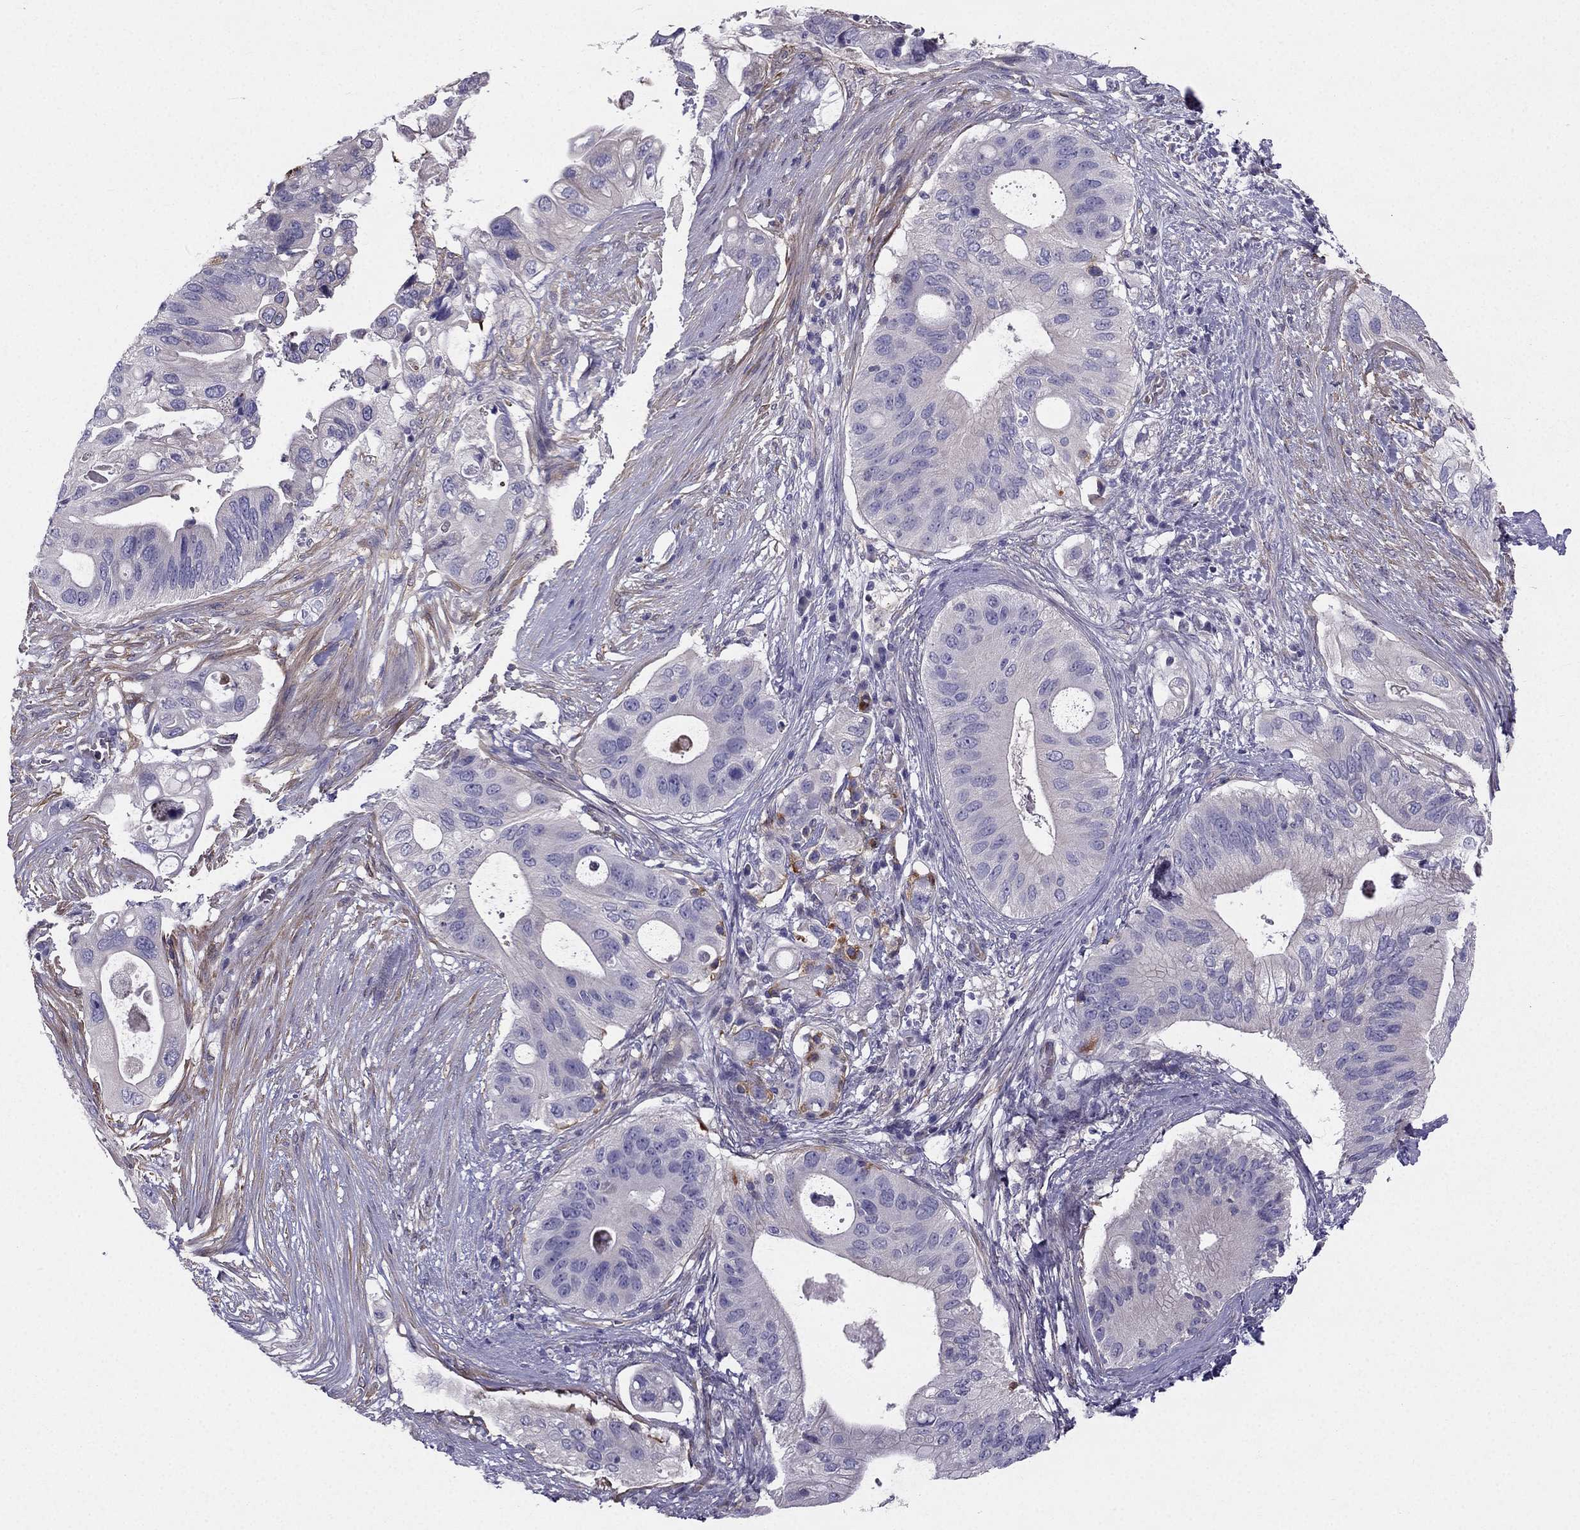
{"staining": {"intensity": "negative", "quantity": "none", "location": "none"}, "tissue": "pancreatic cancer", "cell_type": "Tumor cells", "image_type": "cancer", "snomed": [{"axis": "morphology", "description": "Adenocarcinoma, NOS"}, {"axis": "topography", "description": "Pancreas"}], "caption": "High magnification brightfield microscopy of pancreatic cancer stained with DAB (3,3'-diaminobenzidine) (brown) and counterstained with hematoxylin (blue): tumor cells show no significant positivity.", "gene": "SYT5", "patient": {"sex": "female", "age": 72}}